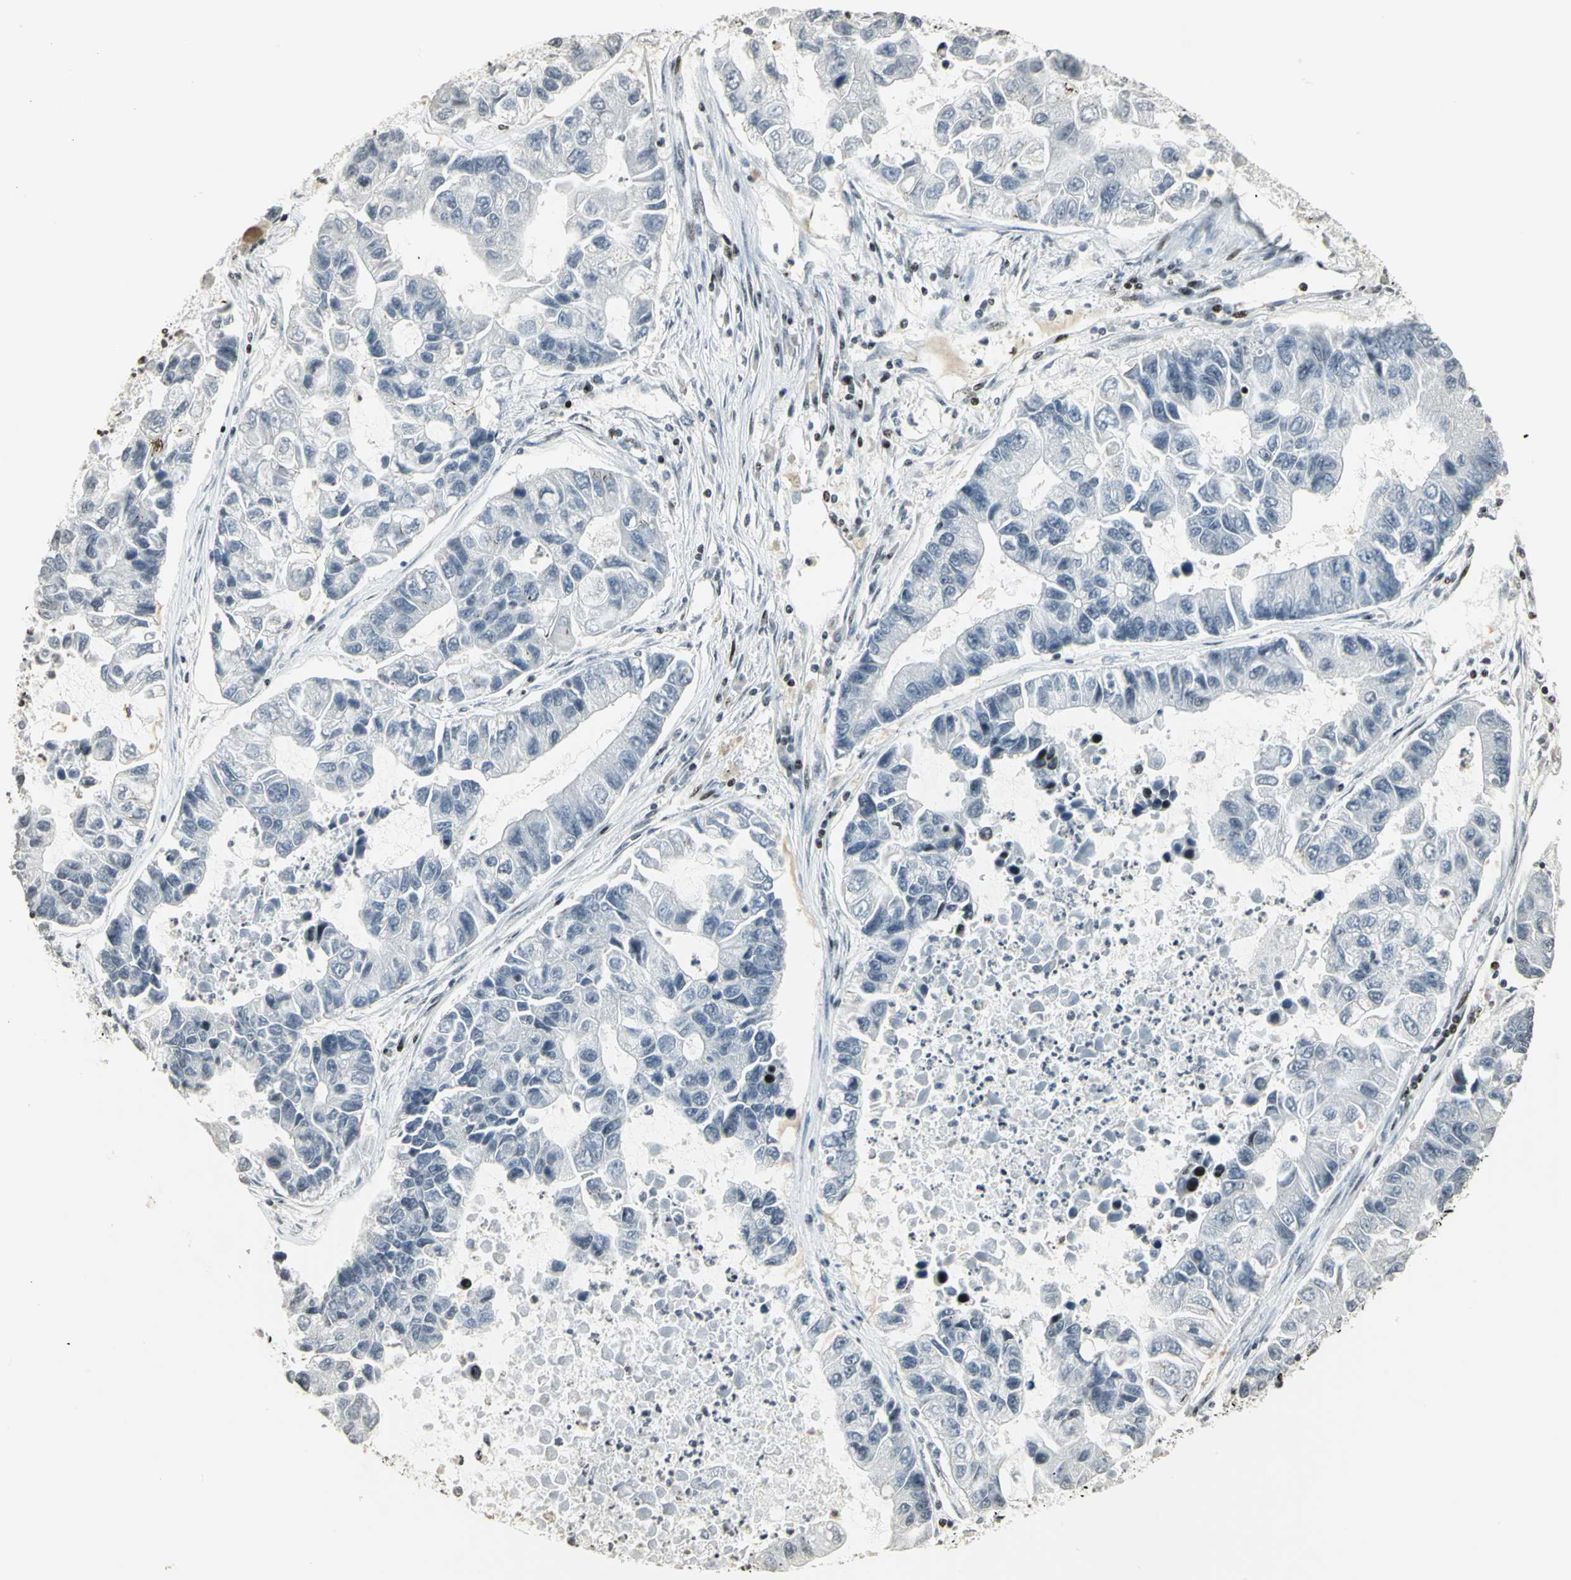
{"staining": {"intensity": "negative", "quantity": "none", "location": "none"}, "tissue": "lung cancer", "cell_type": "Tumor cells", "image_type": "cancer", "snomed": [{"axis": "morphology", "description": "Adenocarcinoma, NOS"}, {"axis": "topography", "description": "Lung"}], "caption": "Human lung cancer stained for a protein using immunohistochemistry shows no expression in tumor cells.", "gene": "KDM1A", "patient": {"sex": "female", "age": 51}}